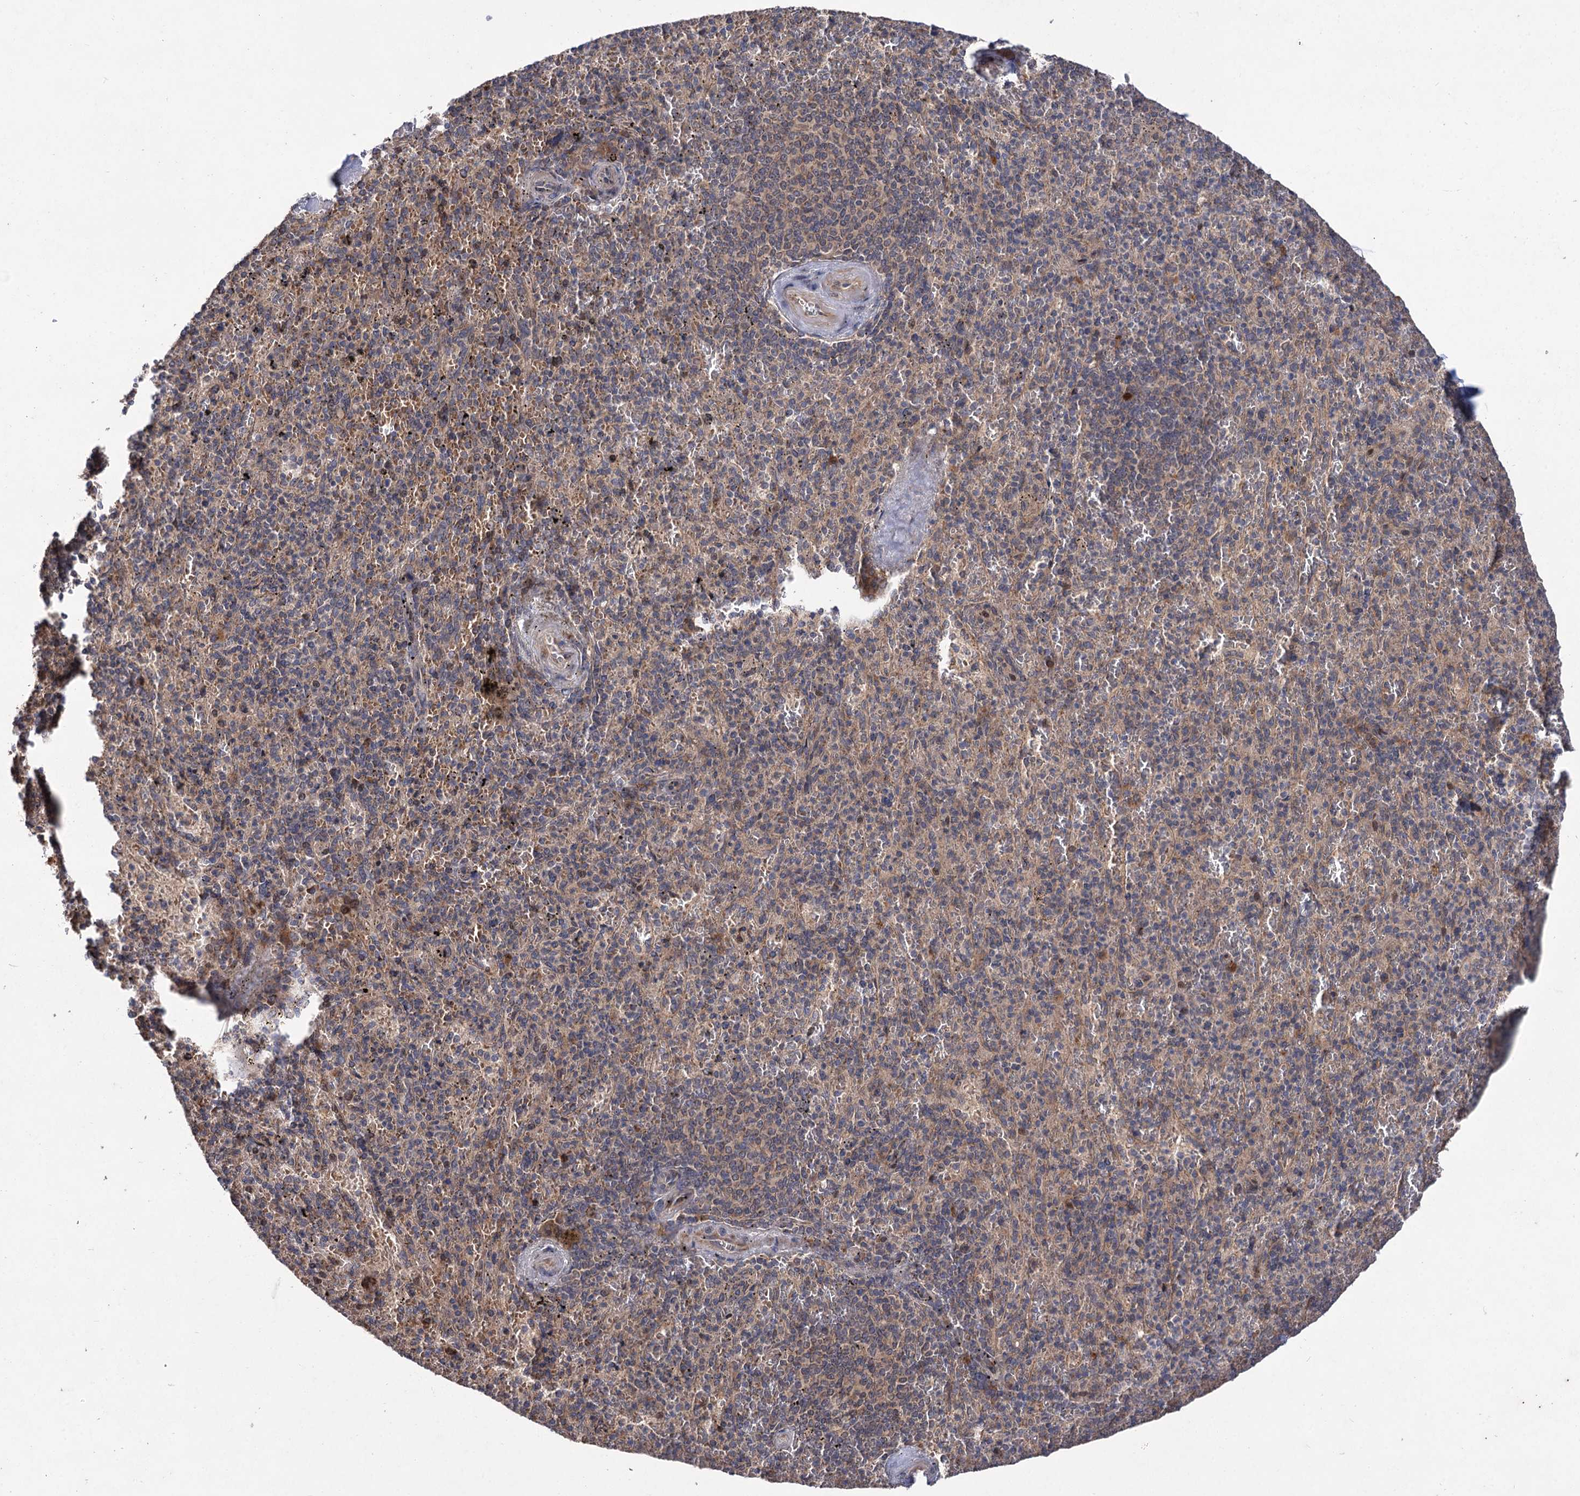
{"staining": {"intensity": "weak", "quantity": "<25%", "location": "cytoplasmic/membranous"}, "tissue": "spleen", "cell_type": "Cells in red pulp", "image_type": "normal", "snomed": [{"axis": "morphology", "description": "Normal tissue, NOS"}, {"axis": "topography", "description": "Spleen"}], "caption": "This is a micrograph of immunohistochemistry staining of benign spleen, which shows no expression in cells in red pulp. (Immunohistochemistry, brightfield microscopy, high magnification).", "gene": "FBXW8", "patient": {"sex": "male", "age": 82}}